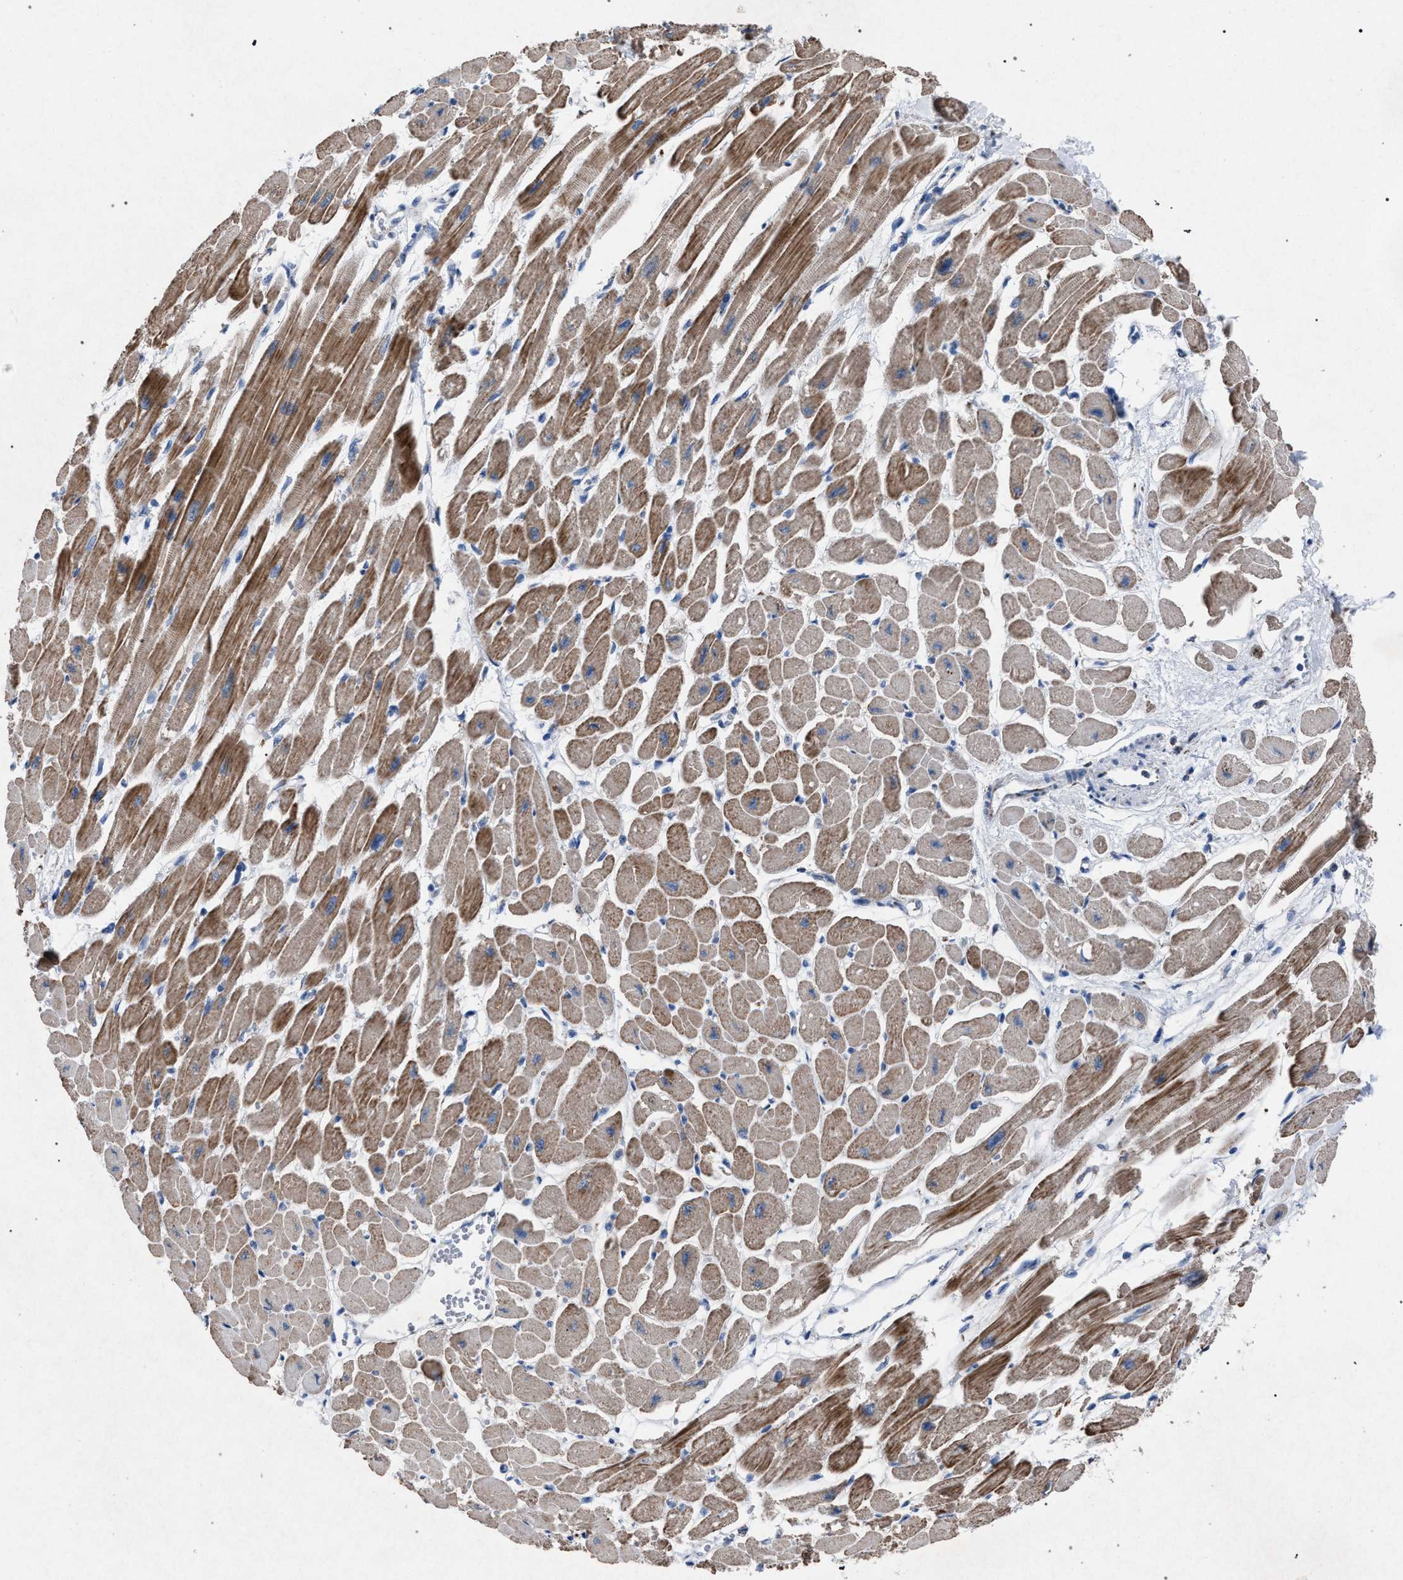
{"staining": {"intensity": "moderate", "quantity": ">75%", "location": "cytoplasmic/membranous"}, "tissue": "heart muscle", "cell_type": "Cardiomyocytes", "image_type": "normal", "snomed": [{"axis": "morphology", "description": "Normal tissue, NOS"}, {"axis": "topography", "description": "Heart"}], "caption": "IHC staining of unremarkable heart muscle, which demonstrates medium levels of moderate cytoplasmic/membranous staining in approximately >75% of cardiomyocytes indicating moderate cytoplasmic/membranous protein expression. The staining was performed using DAB (3,3'-diaminobenzidine) (brown) for protein detection and nuclei were counterstained in hematoxylin (blue).", "gene": "HSD17B4", "patient": {"sex": "female", "age": 54}}